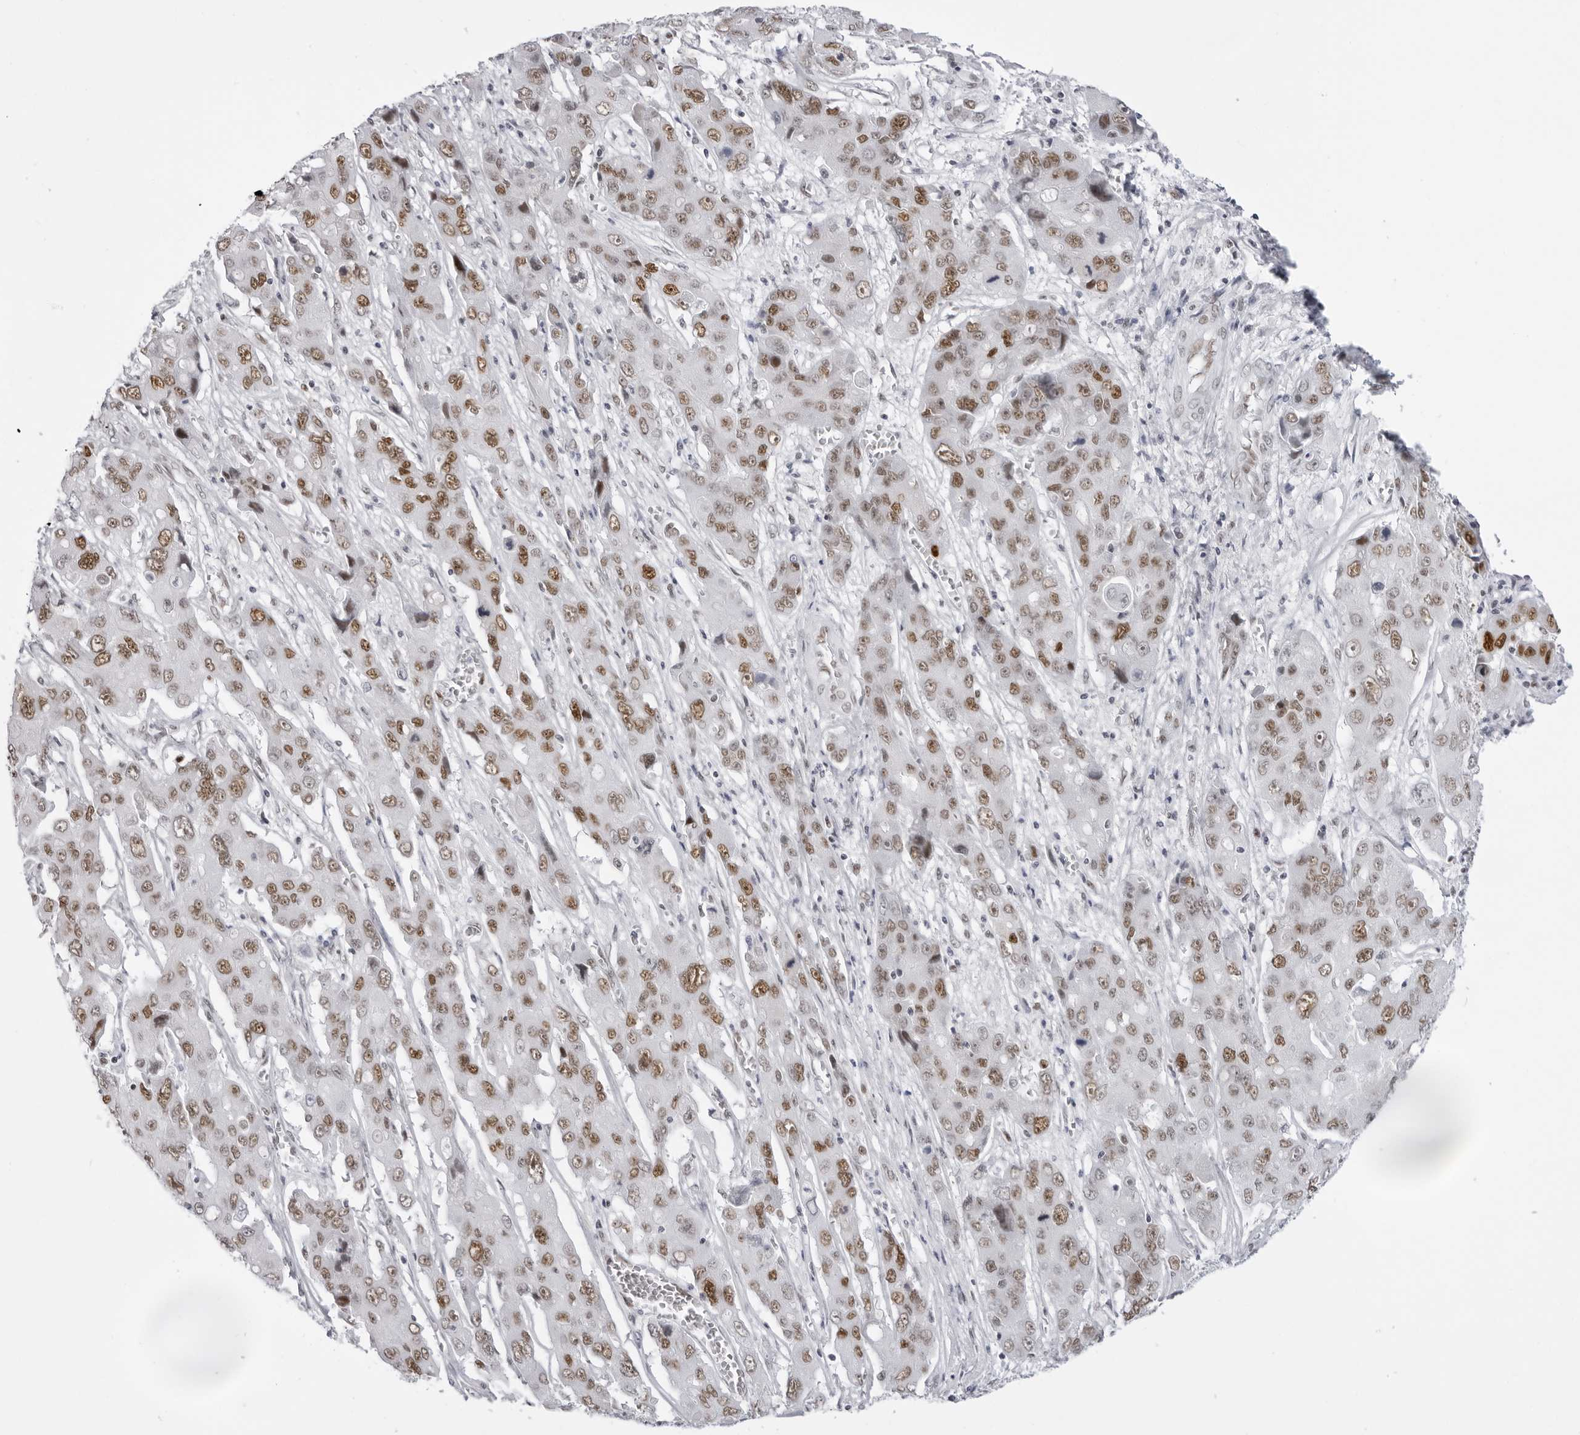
{"staining": {"intensity": "moderate", "quantity": ">75%", "location": "nuclear"}, "tissue": "liver cancer", "cell_type": "Tumor cells", "image_type": "cancer", "snomed": [{"axis": "morphology", "description": "Cholangiocarcinoma"}, {"axis": "topography", "description": "Liver"}], "caption": "Immunohistochemistry photomicrograph of neoplastic tissue: liver cholangiocarcinoma stained using IHC exhibits medium levels of moderate protein expression localized specifically in the nuclear of tumor cells, appearing as a nuclear brown color.", "gene": "IRF2BP2", "patient": {"sex": "male", "age": 67}}